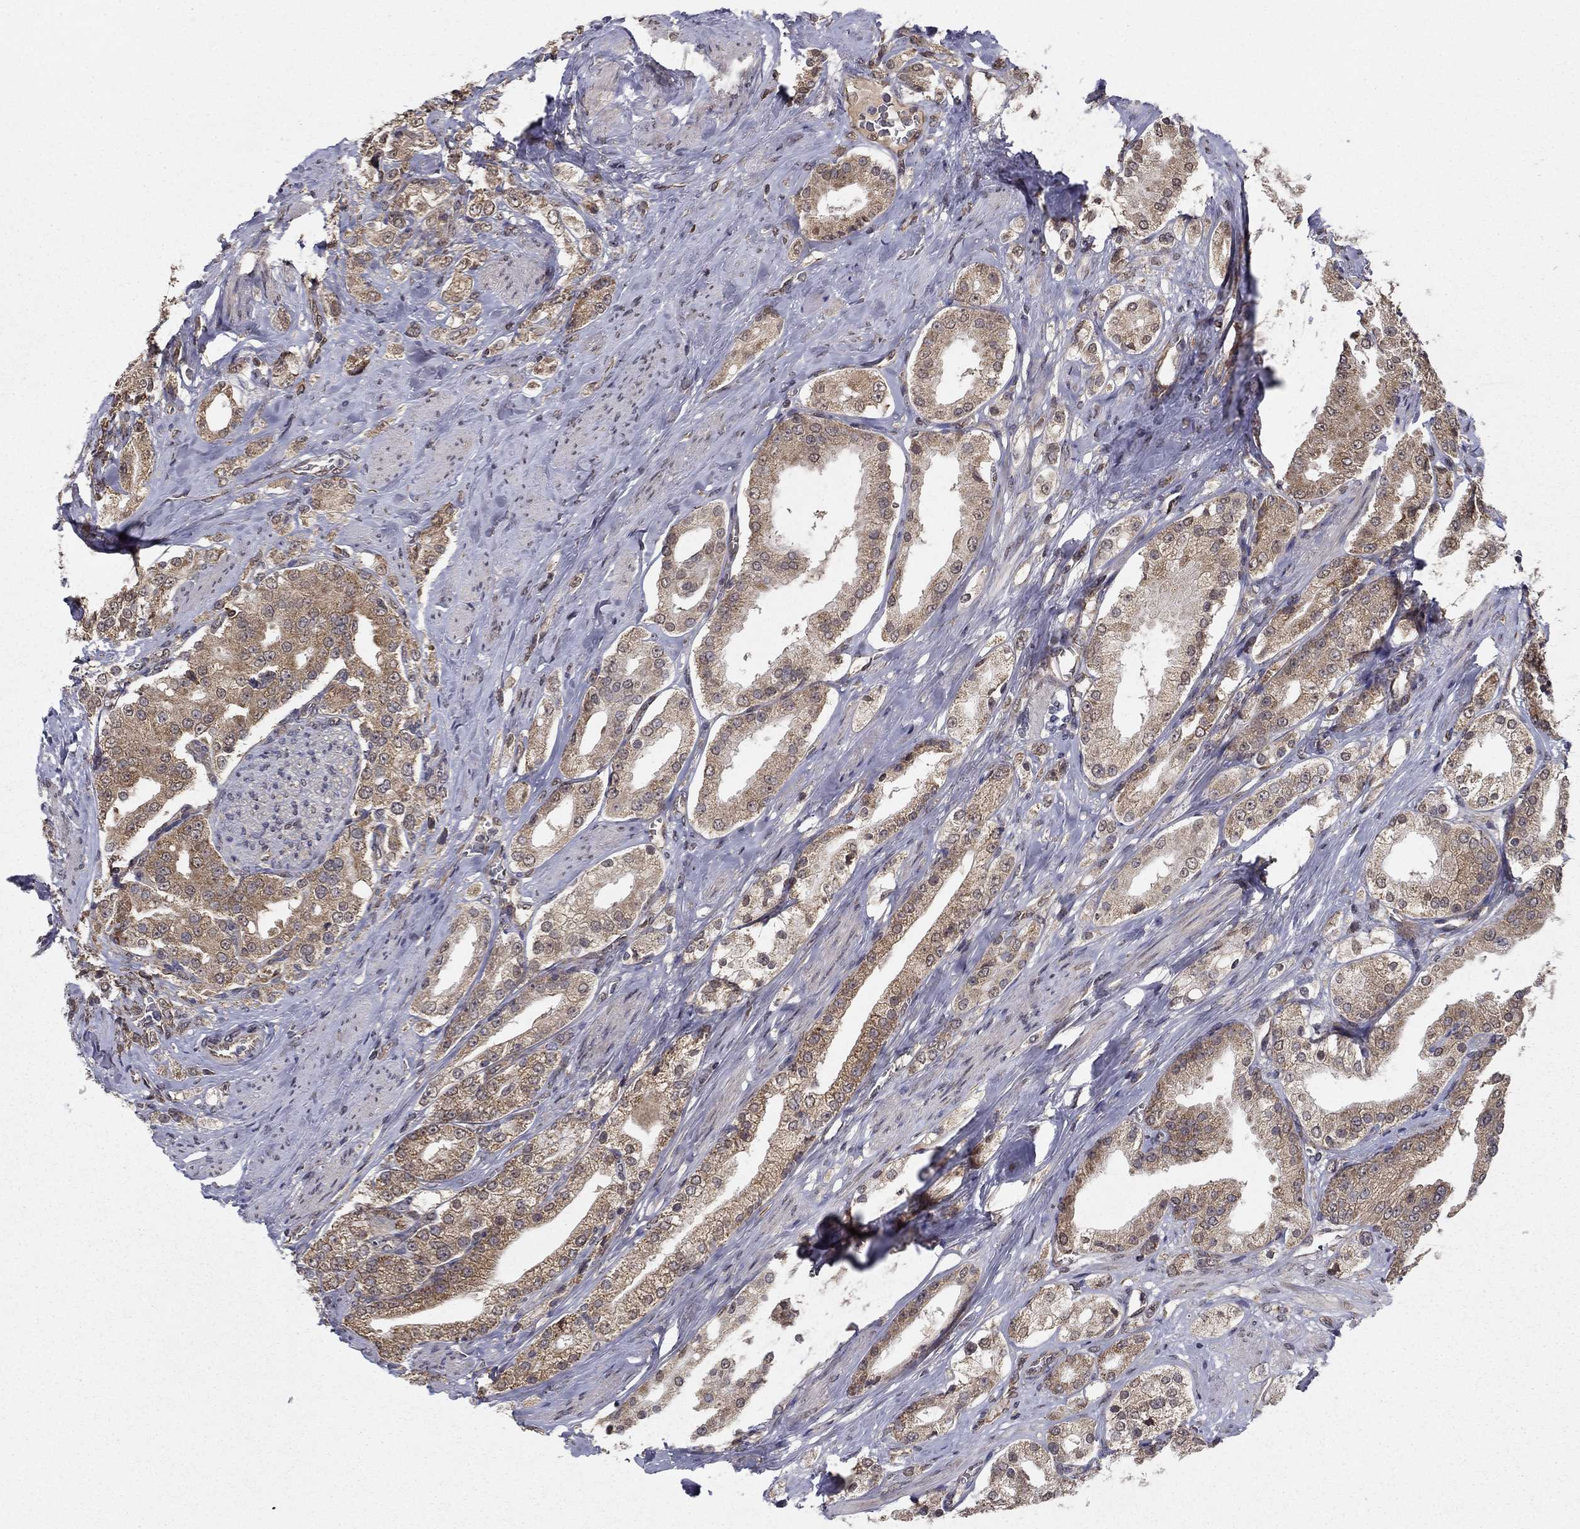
{"staining": {"intensity": "weak", "quantity": ">75%", "location": "cytoplasmic/membranous"}, "tissue": "prostate cancer", "cell_type": "Tumor cells", "image_type": "cancer", "snomed": [{"axis": "morphology", "description": "Adenocarcinoma, NOS"}, {"axis": "topography", "description": "Prostate and seminal vesicle, NOS"}, {"axis": "topography", "description": "Prostate"}], "caption": "This is an image of IHC staining of prostate adenocarcinoma, which shows weak positivity in the cytoplasmic/membranous of tumor cells.", "gene": "SLC2A13", "patient": {"sex": "male", "age": 67}}